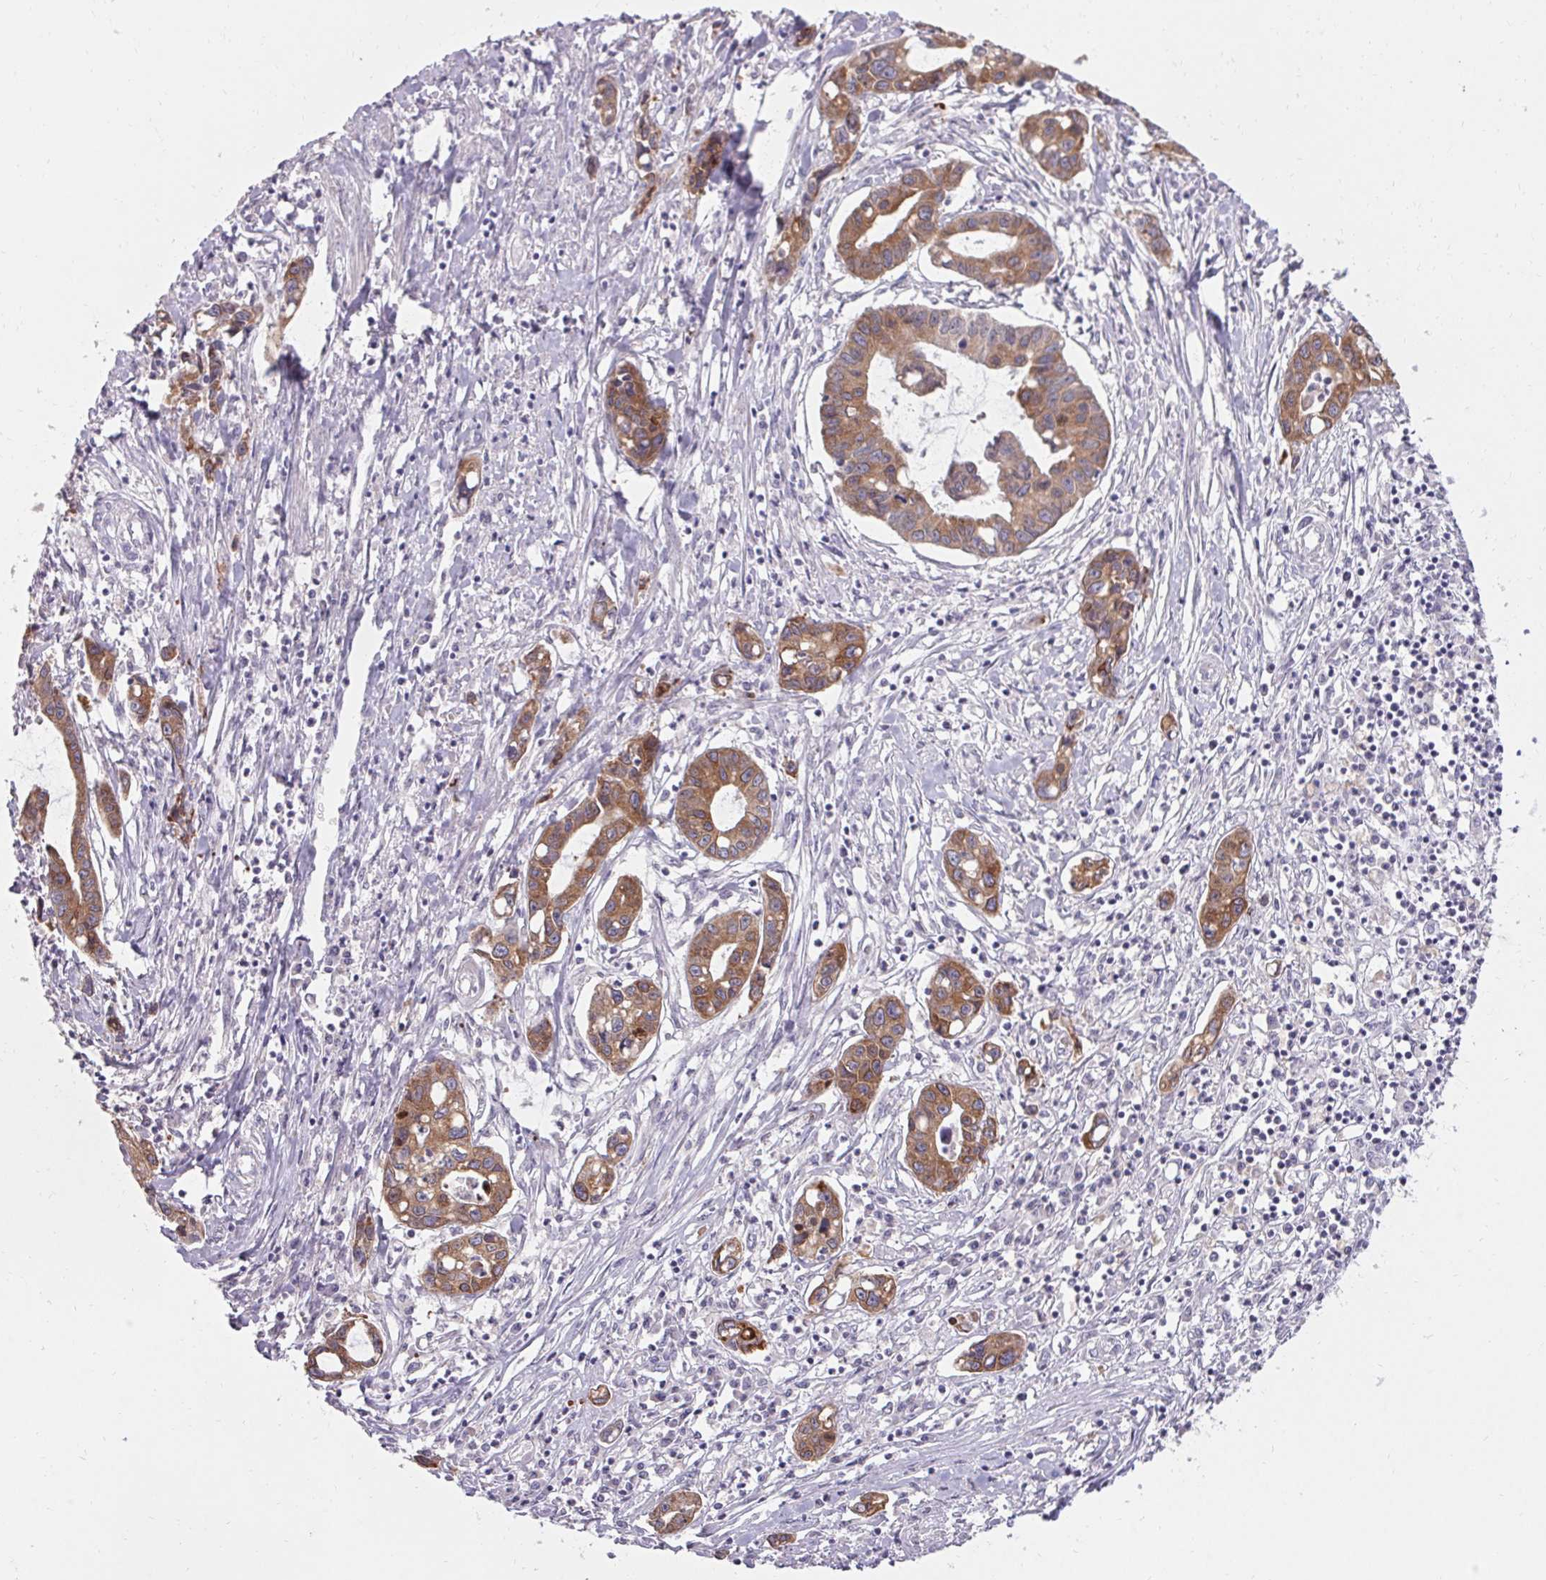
{"staining": {"intensity": "moderate", "quantity": ">75%", "location": "cytoplasmic/membranous"}, "tissue": "liver cancer", "cell_type": "Tumor cells", "image_type": "cancer", "snomed": [{"axis": "morphology", "description": "Cholangiocarcinoma"}, {"axis": "topography", "description": "Liver"}], "caption": "A brown stain highlights moderate cytoplasmic/membranous staining of a protein in human liver cancer (cholangiocarcinoma) tumor cells.", "gene": "HSD17B3", "patient": {"sex": "male", "age": 58}}